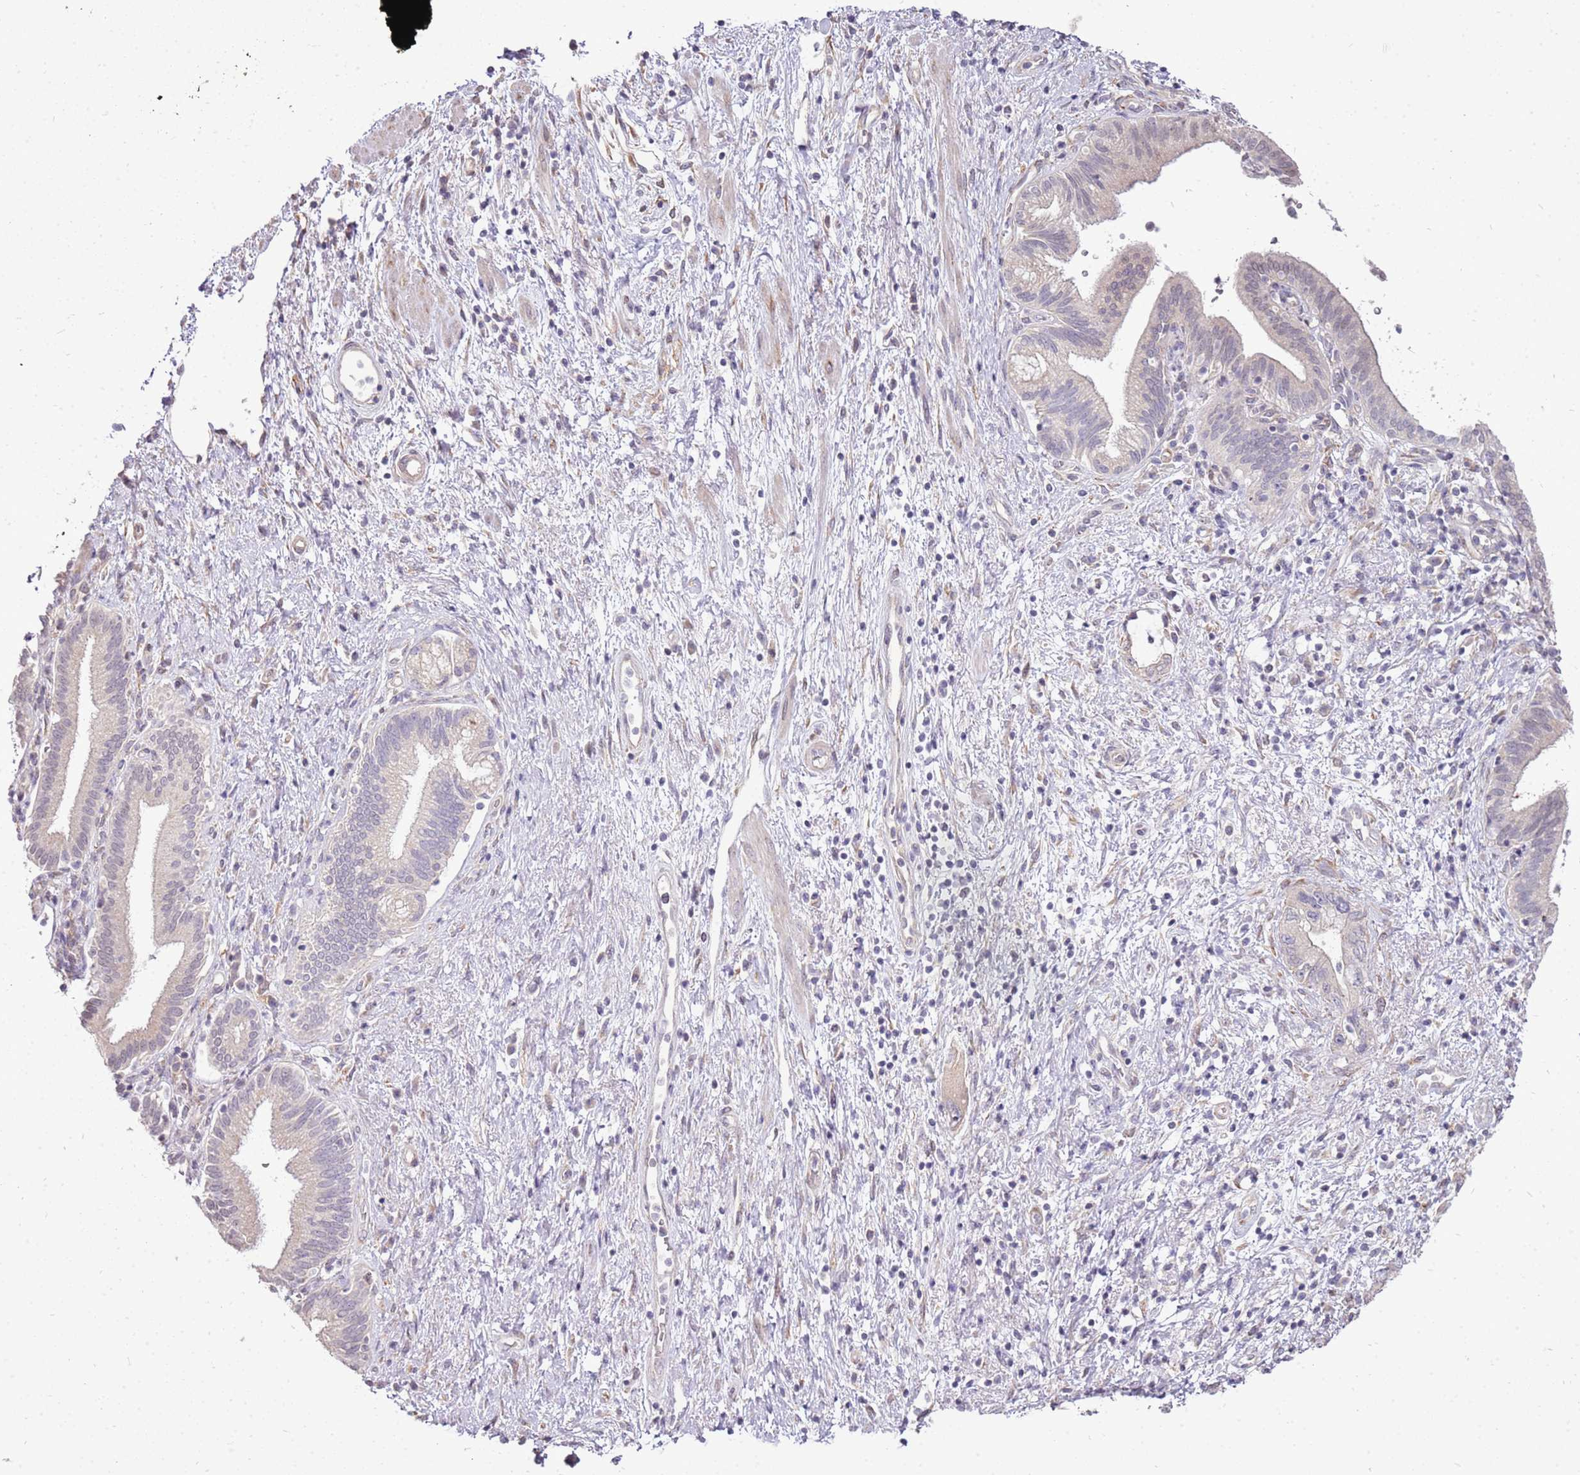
{"staining": {"intensity": "negative", "quantity": "none", "location": "none"}, "tissue": "pancreatic cancer", "cell_type": "Tumor cells", "image_type": "cancer", "snomed": [{"axis": "morphology", "description": "Adenocarcinoma, NOS"}, {"axis": "topography", "description": "Pancreas"}], "caption": "High magnification brightfield microscopy of pancreatic cancer stained with DAB (brown) and counterstained with hematoxylin (blue): tumor cells show no significant expression.", "gene": "UGGT2", "patient": {"sex": "female", "age": 73}}